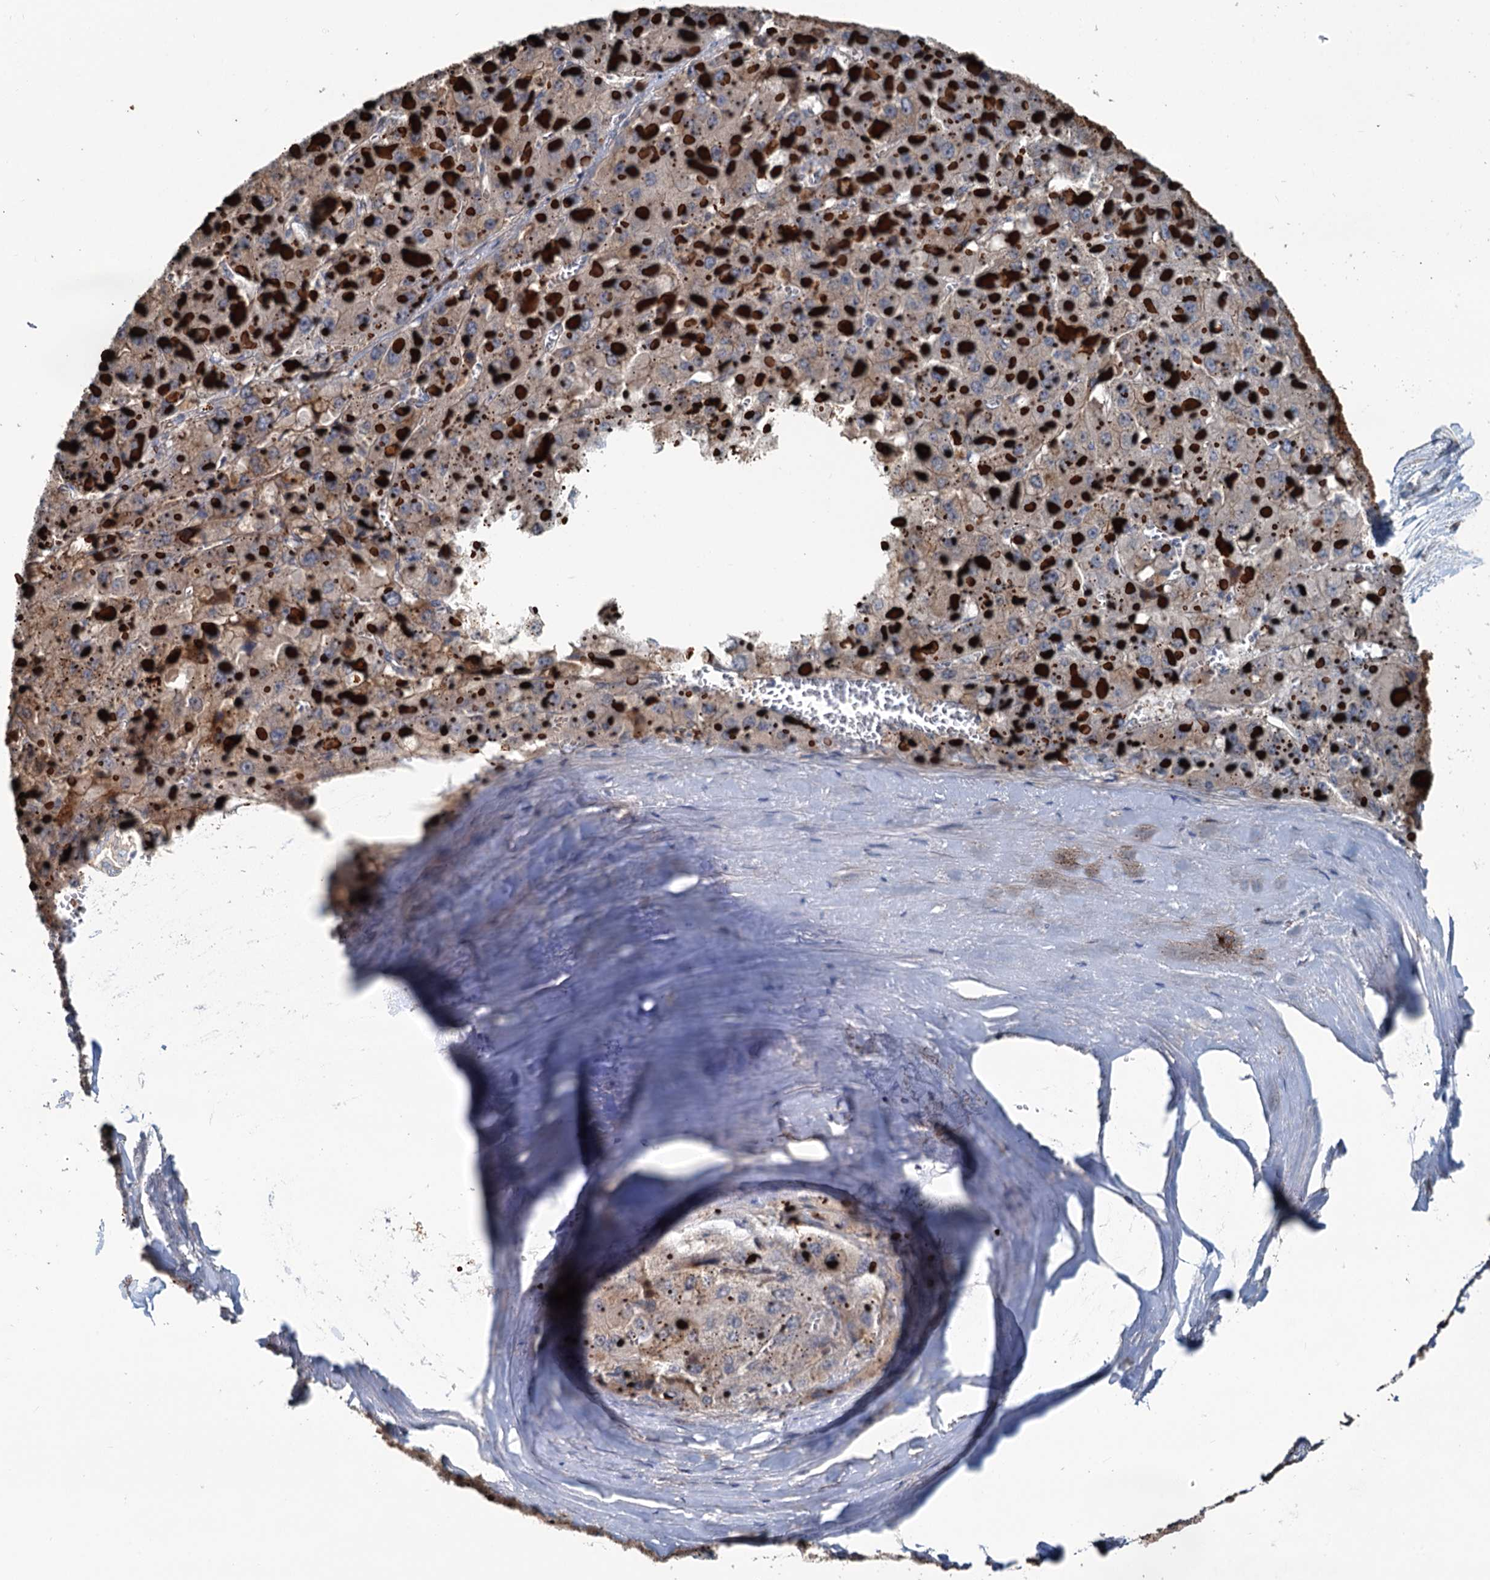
{"staining": {"intensity": "moderate", "quantity": "25%-75%", "location": "cytoplasmic/membranous"}, "tissue": "liver cancer", "cell_type": "Tumor cells", "image_type": "cancer", "snomed": [{"axis": "morphology", "description": "Carcinoma, Hepatocellular, NOS"}, {"axis": "topography", "description": "Liver"}], "caption": "High-magnification brightfield microscopy of liver cancer (hepatocellular carcinoma) stained with DAB (3,3'-diaminobenzidine) (brown) and counterstained with hematoxylin (blue). tumor cells exhibit moderate cytoplasmic/membranous expression is appreciated in about25%-75% of cells.", "gene": "TEDC1", "patient": {"sex": "female", "age": 73}}